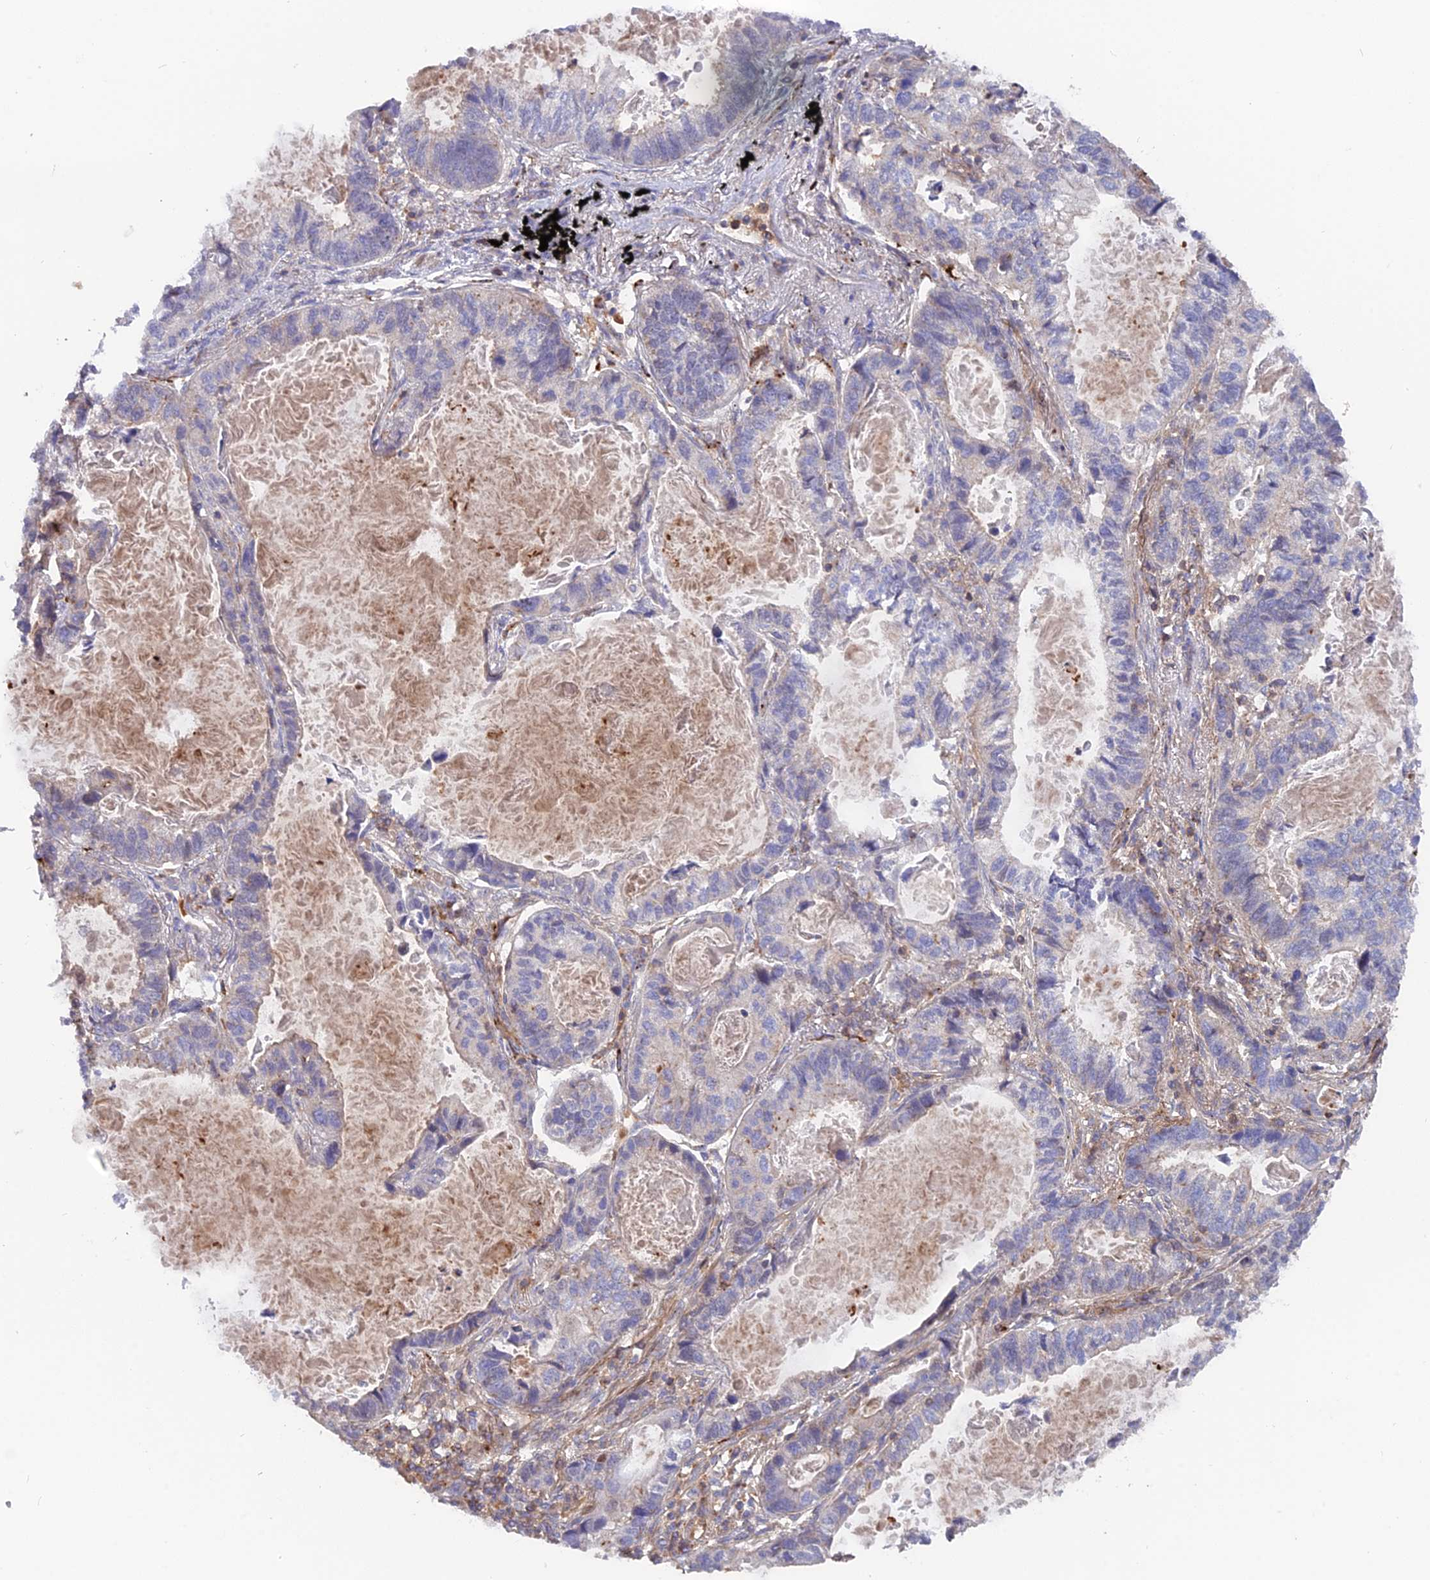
{"staining": {"intensity": "negative", "quantity": "none", "location": "none"}, "tissue": "lung cancer", "cell_type": "Tumor cells", "image_type": "cancer", "snomed": [{"axis": "morphology", "description": "Adenocarcinoma, NOS"}, {"axis": "topography", "description": "Lung"}], "caption": "This is an immunohistochemistry (IHC) image of human adenocarcinoma (lung). There is no staining in tumor cells.", "gene": "CPNE7", "patient": {"sex": "male", "age": 67}}